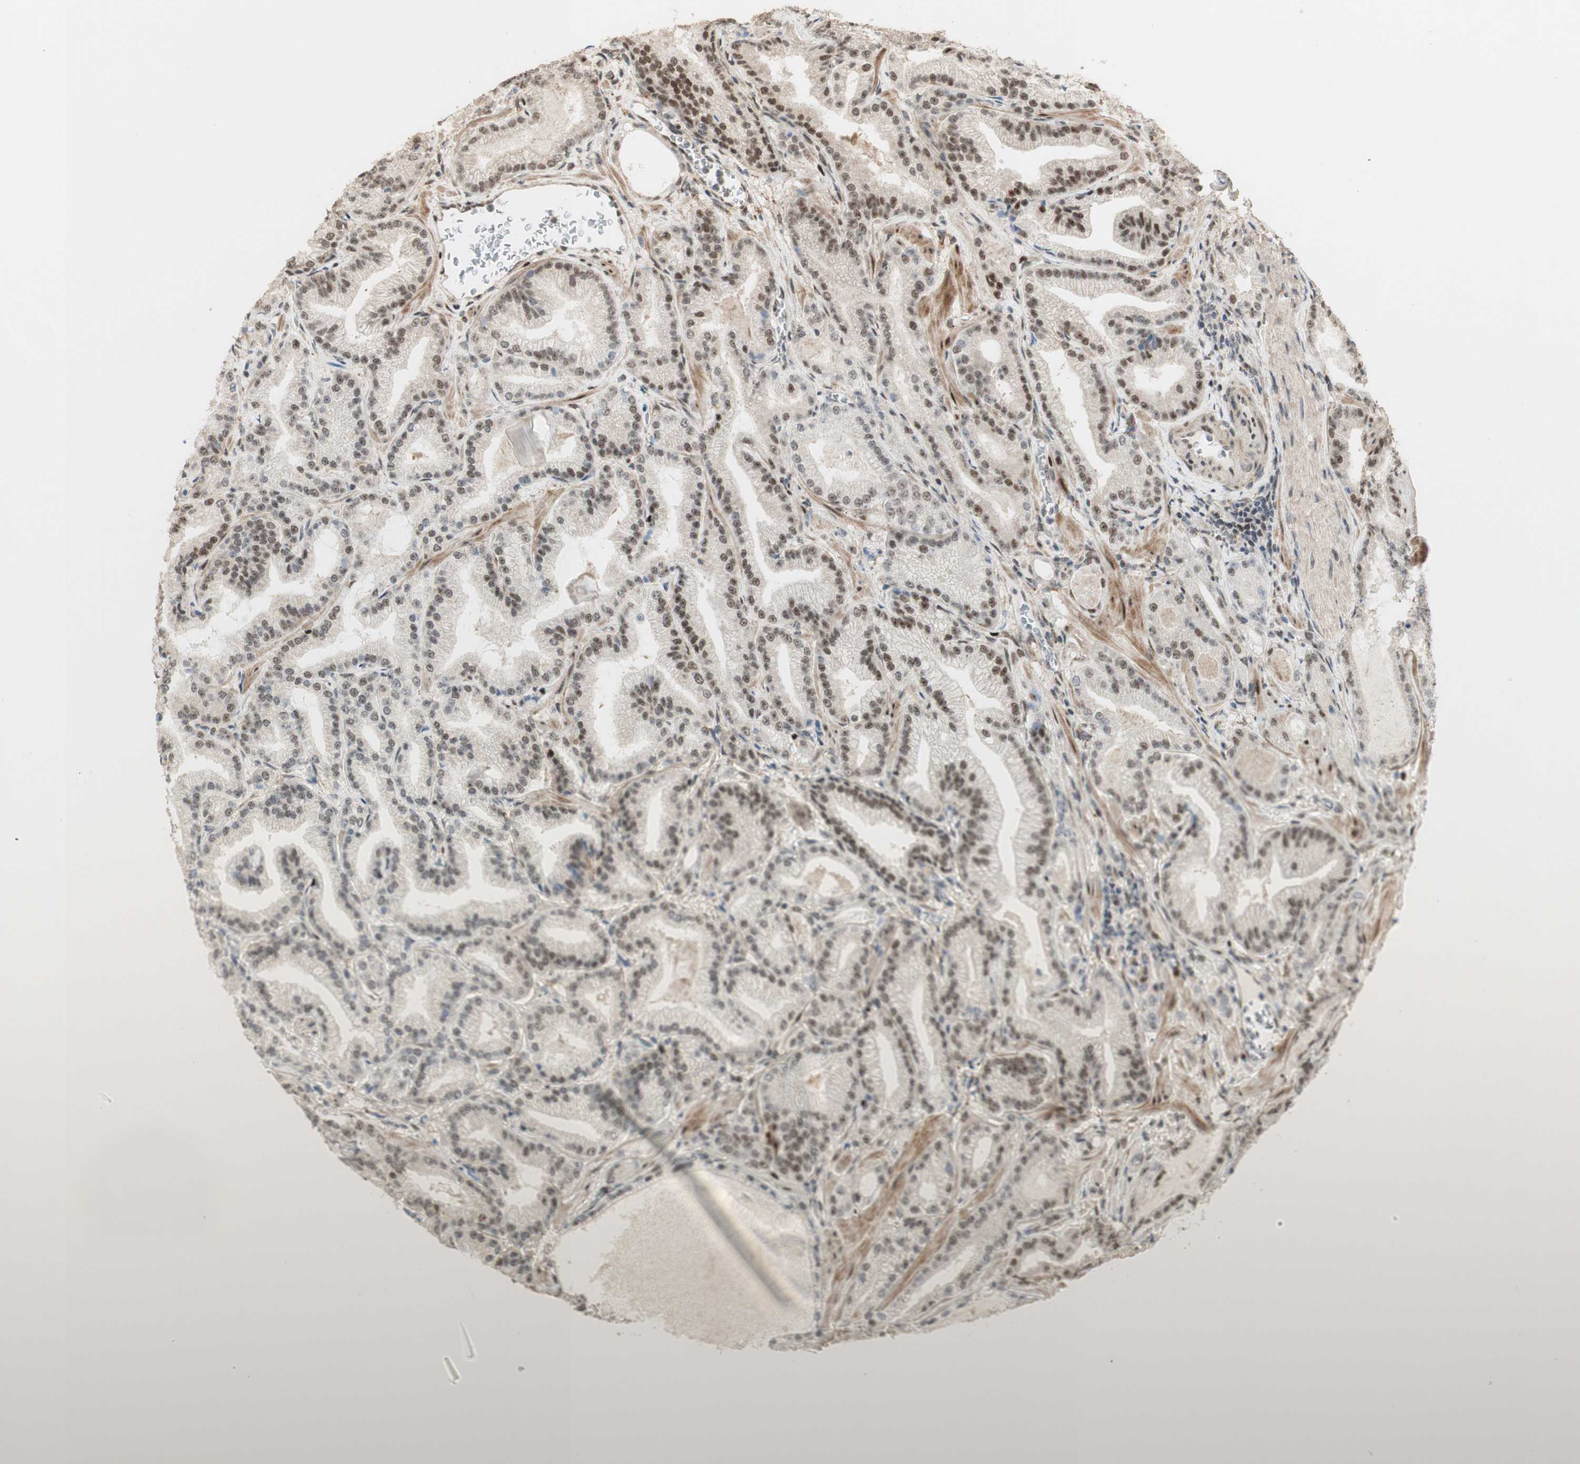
{"staining": {"intensity": "moderate", "quantity": "25%-75%", "location": "nuclear"}, "tissue": "prostate cancer", "cell_type": "Tumor cells", "image_type": "cancer", "snomed": [{"axis": "morphology", "description": "Adenocarcinoma, Low grade"}, {"axis": "topography", "description": "Prostate"}], "caption": "Tumor cells reveal medium levels of moderate nuclear expression in approximately 25%-75% of cells in human prostate adenocarcinoma (low-grade).", "gene": "FOXP1", "patient": {"sex": "male", "age": 59}}